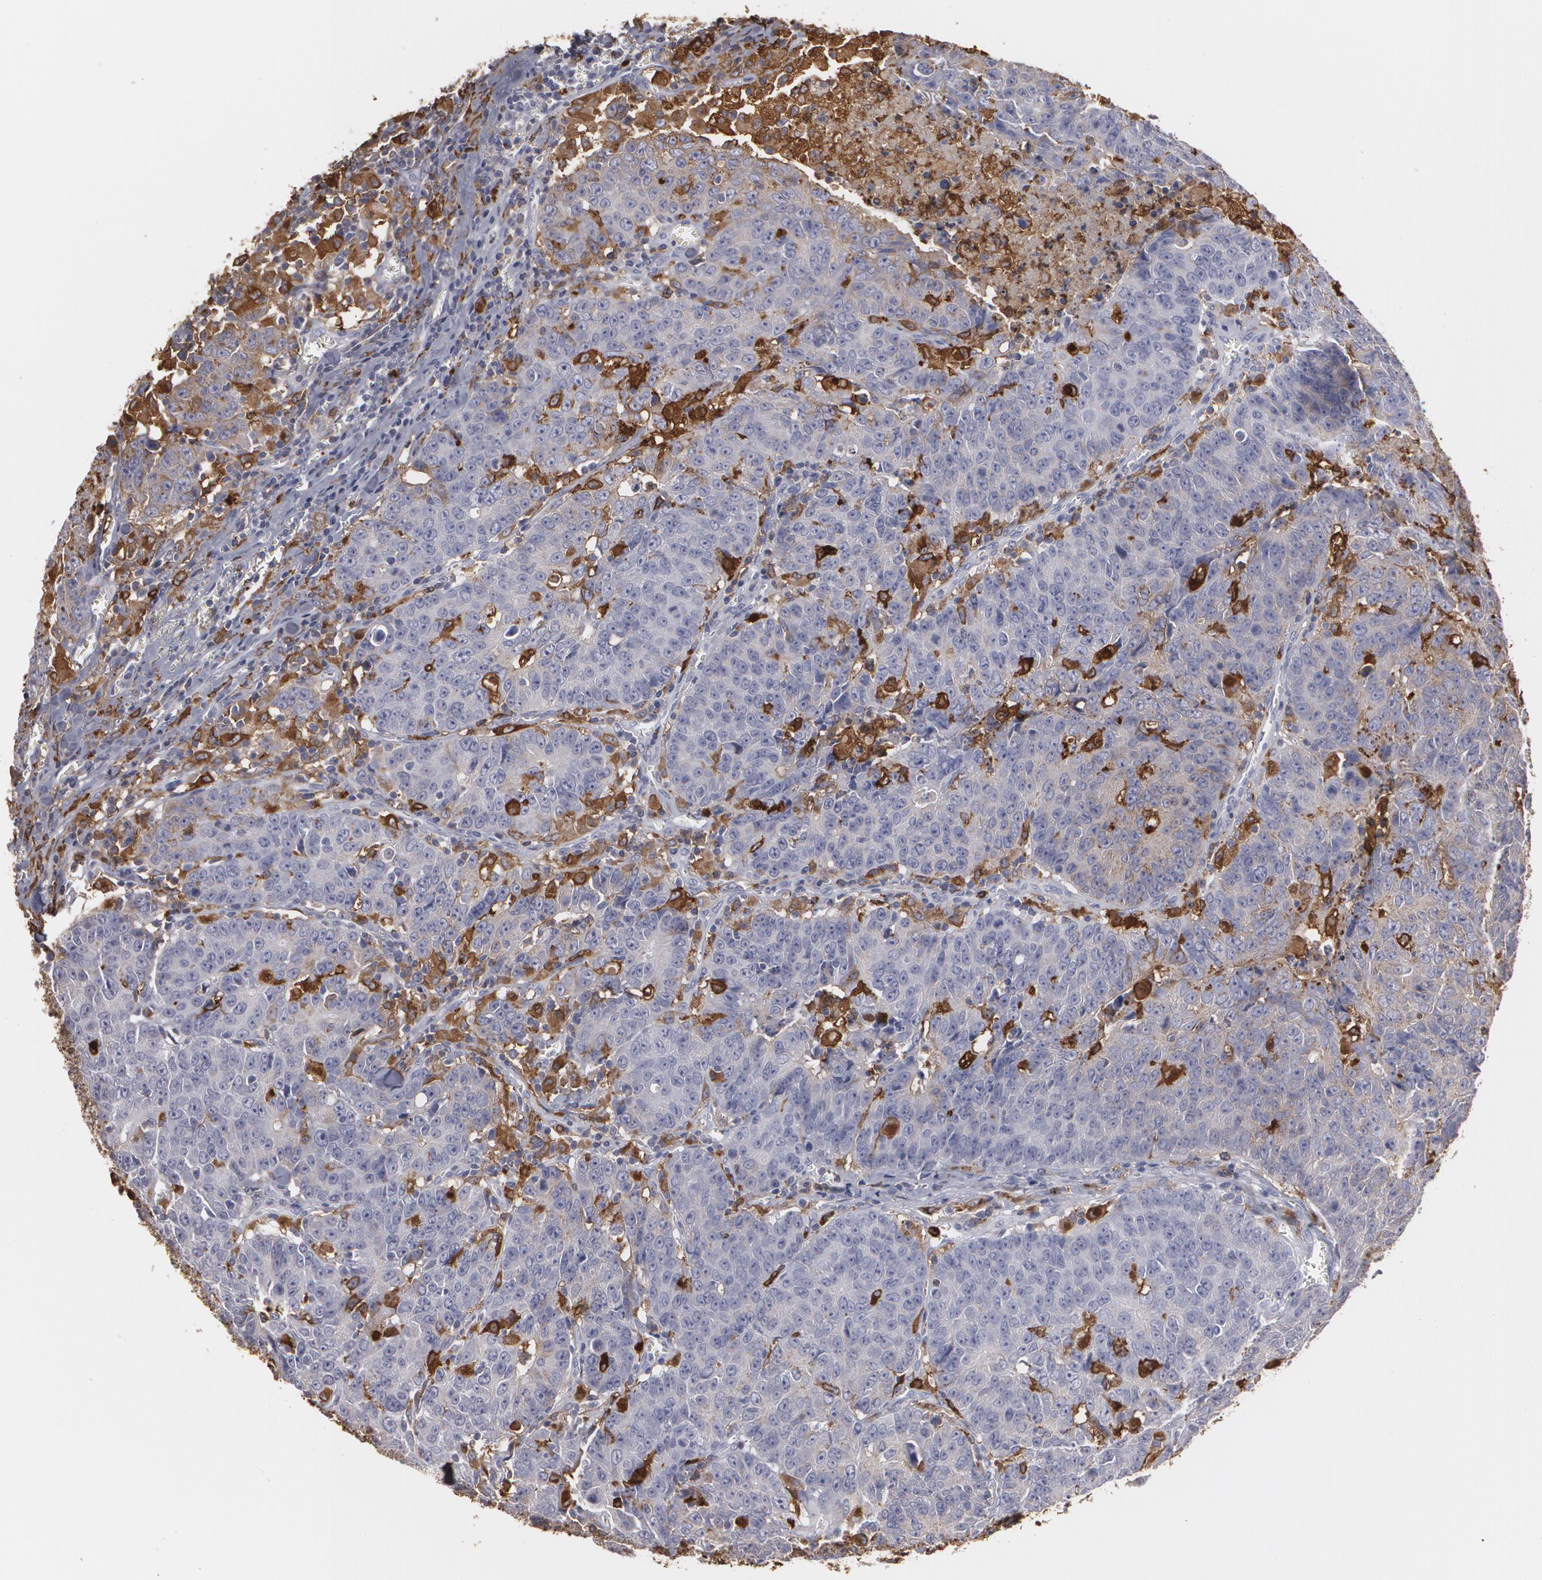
{"staining": {"intensity": "moderate", "quantity": "<25%", "location": "cytoplasmic/membranous"}, "tissue": "colorectal cancer", "cell_type": "Tumor cells", "image_type": "cancer", "snomed": [{"axis": "morphology", "description": "Adenocarcinoma, NOS"}, {"axis": "topography", "description": "Colon"}], "caption": "Immunohistochemistry (IHC) image of neoplastic tissue: human colorectal cancer (adenocarcinoma) stained using IHC demonstrates low levels of moderate protein expression localized specifically in the cytoplasmic/membranous of tumor cells, appearing as a cytoplasmic/membranous brown color.", "gene": "ODC1", "patient": {"sex": "female", "age": 53}}